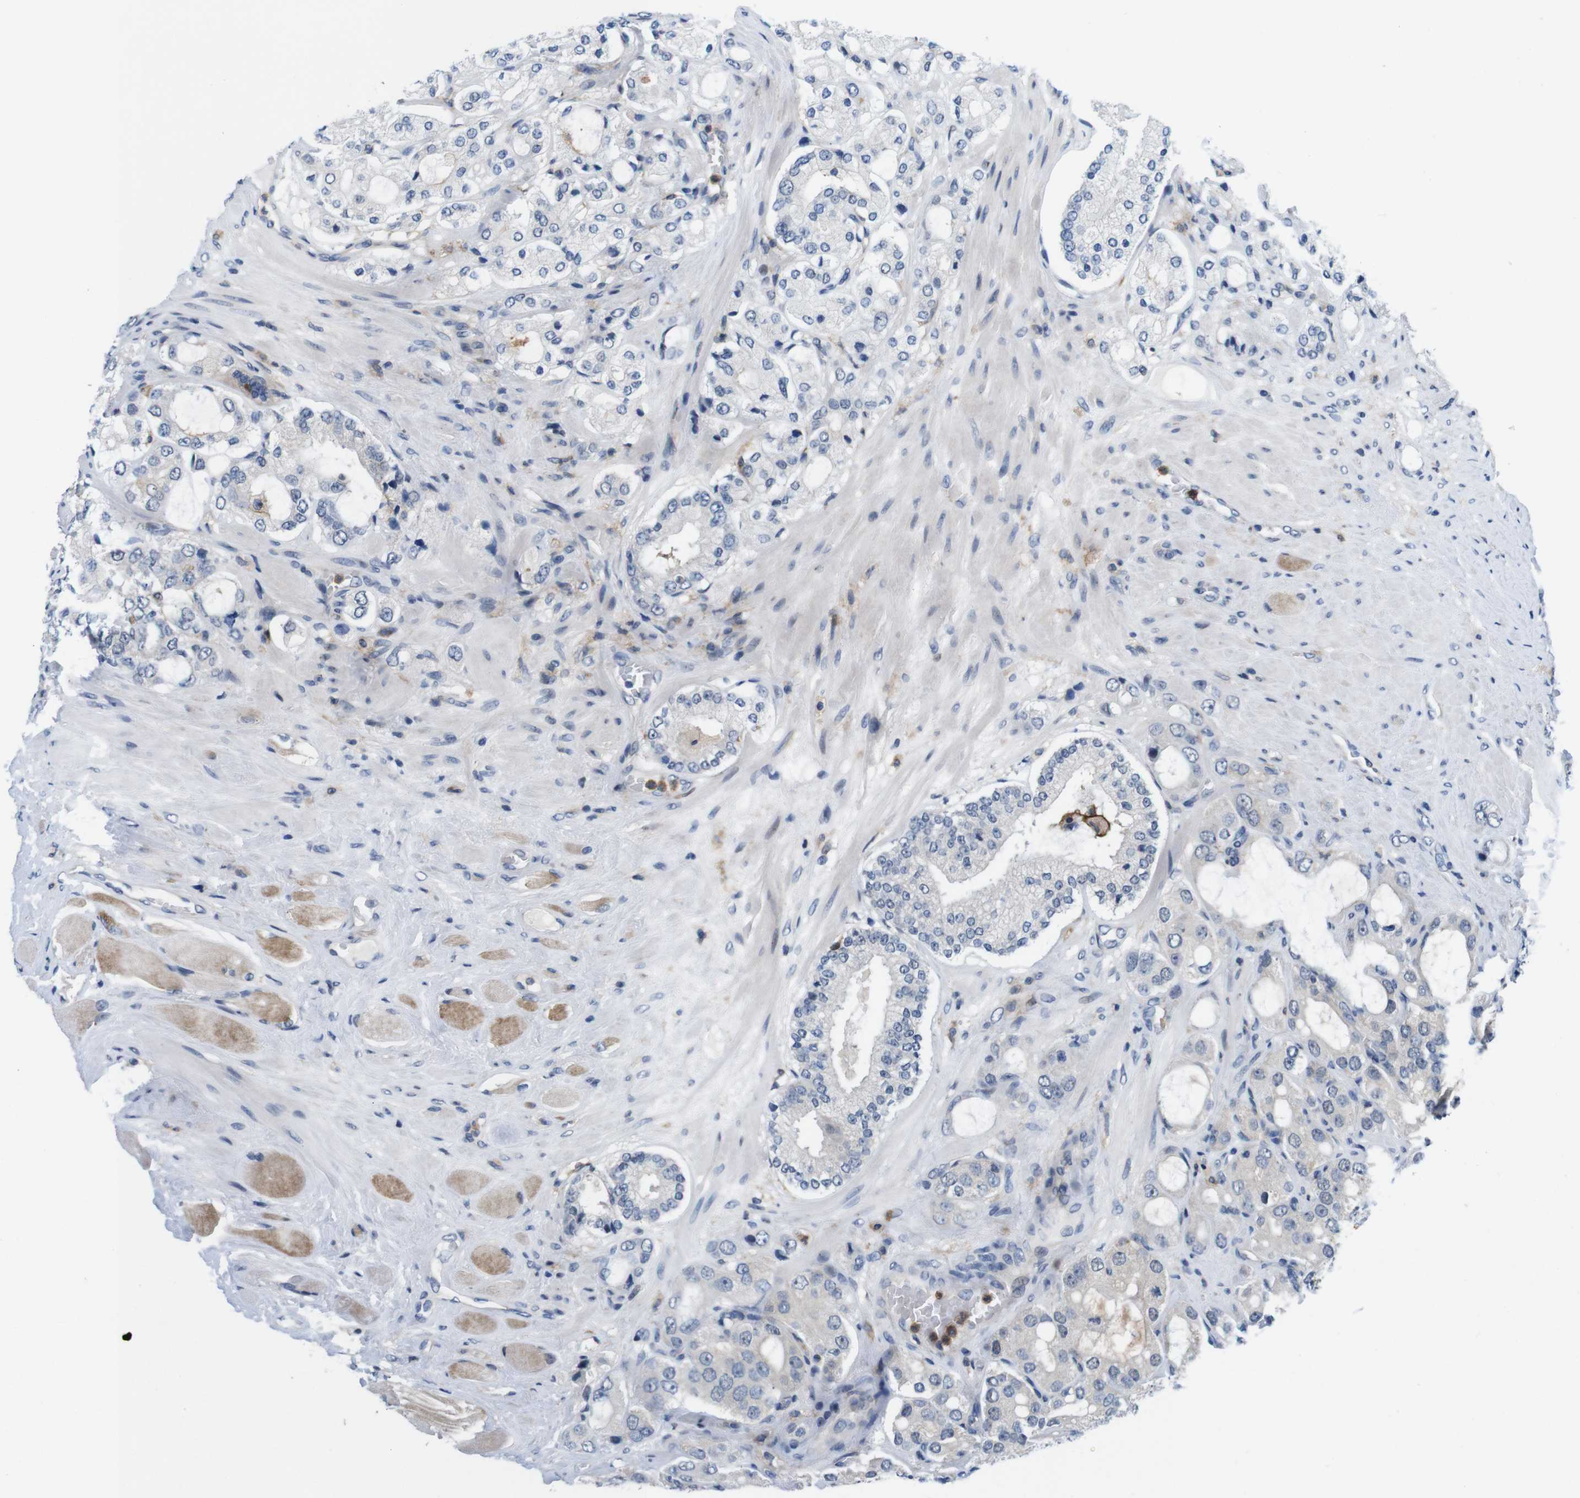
{"staining": {"intensity": "negative", "quantity": "none", "location": "none"}, "tissue": "prostate cancer", "cell_type": "Tumor cells", "image_type": "cancer", "snomed": [{"axis": "morphology", "description": "Adenocarcinoma, High grade"}, {"axis": "topography", "description": "Prostate"}], "caption": "The IHC photomicrograph has no significant staining in tumor cells of high-grade adenocarcinoma (prostate) tissue.", "gene": "CD300C", "patient": {"sex": "male", "age": 65}}